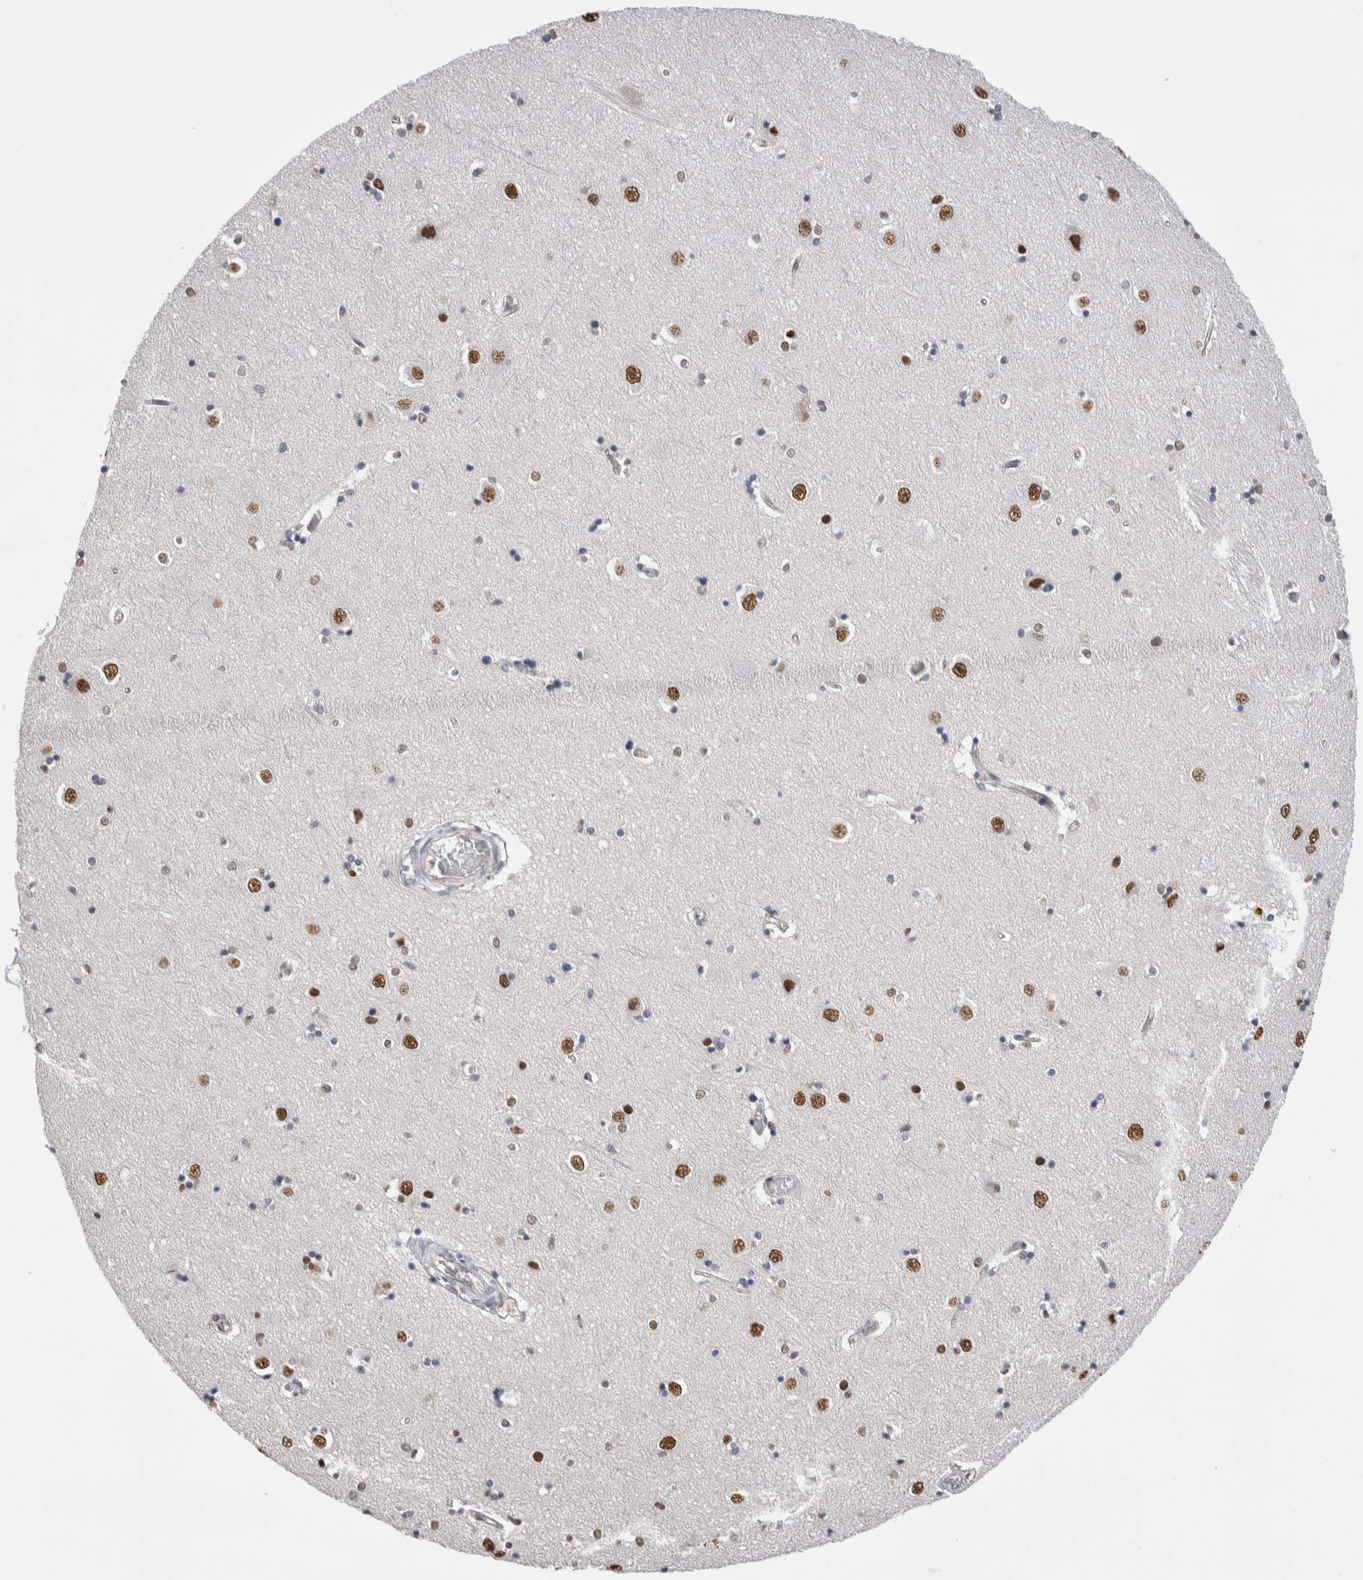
{"staining": {"intensity": "moderate", "quantity": "<25%", "location": "nuclear"}, "tissue": "hippocampus", "cell_type": "Glial cells", "image_type": "normal", "snomed": [{"axis": "morphology", "description": "Normal tissue, NOS"}, {"axis": "topography", "description": "Hippocampus"}], "caption": "DAB immunohistochemical staining of normal human hippocampus shows moderate nuclear protein expression in approximately <25% of glial cells. (brown staining indicates protein expression, while blue staining denotes nuclei).", "gene": "ZBTB49", "patient": {"sex": "male", "age": 45}}